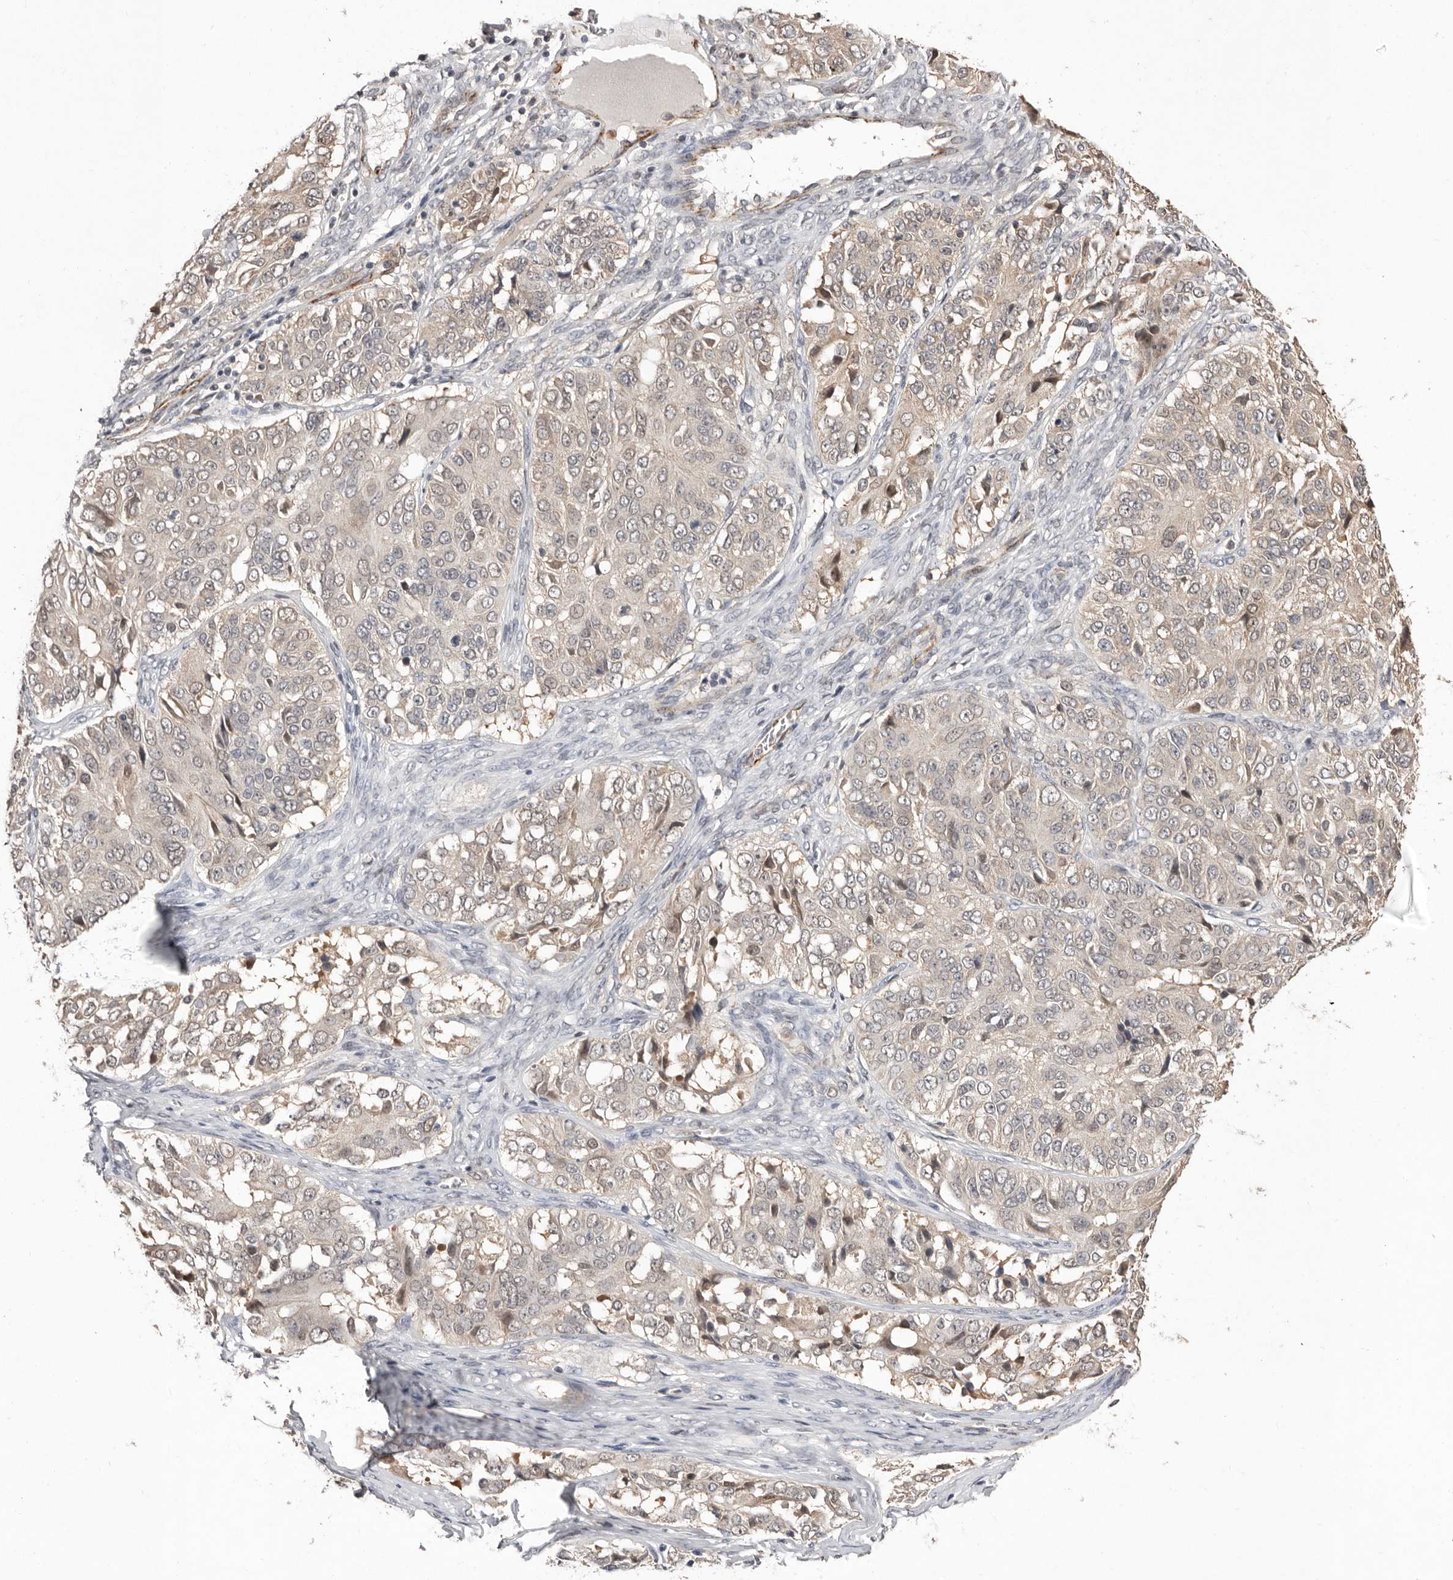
{"staining": {"intensity": "negative", "quantity": "none", "location": "none"}, "tissue": "ovarian cancer", "cell_type": "Tumor cells", "image_type": "cancer", "snomed": [{"axis": "morphology", "description": "Carcinoma, endometroid"}, {"axis": "topography", "description": "Ovary"}], "caption": "Immunohistochemistry image of neoplastic tissue: human ovarian cancer (endometroid carcinoma) stained with DAB (3,3'-diaminobenzidine) shows no significant protein staining in tumor cells.", "gene": "SULT1E1", "patient": {"sex": "female", "age": 51}}